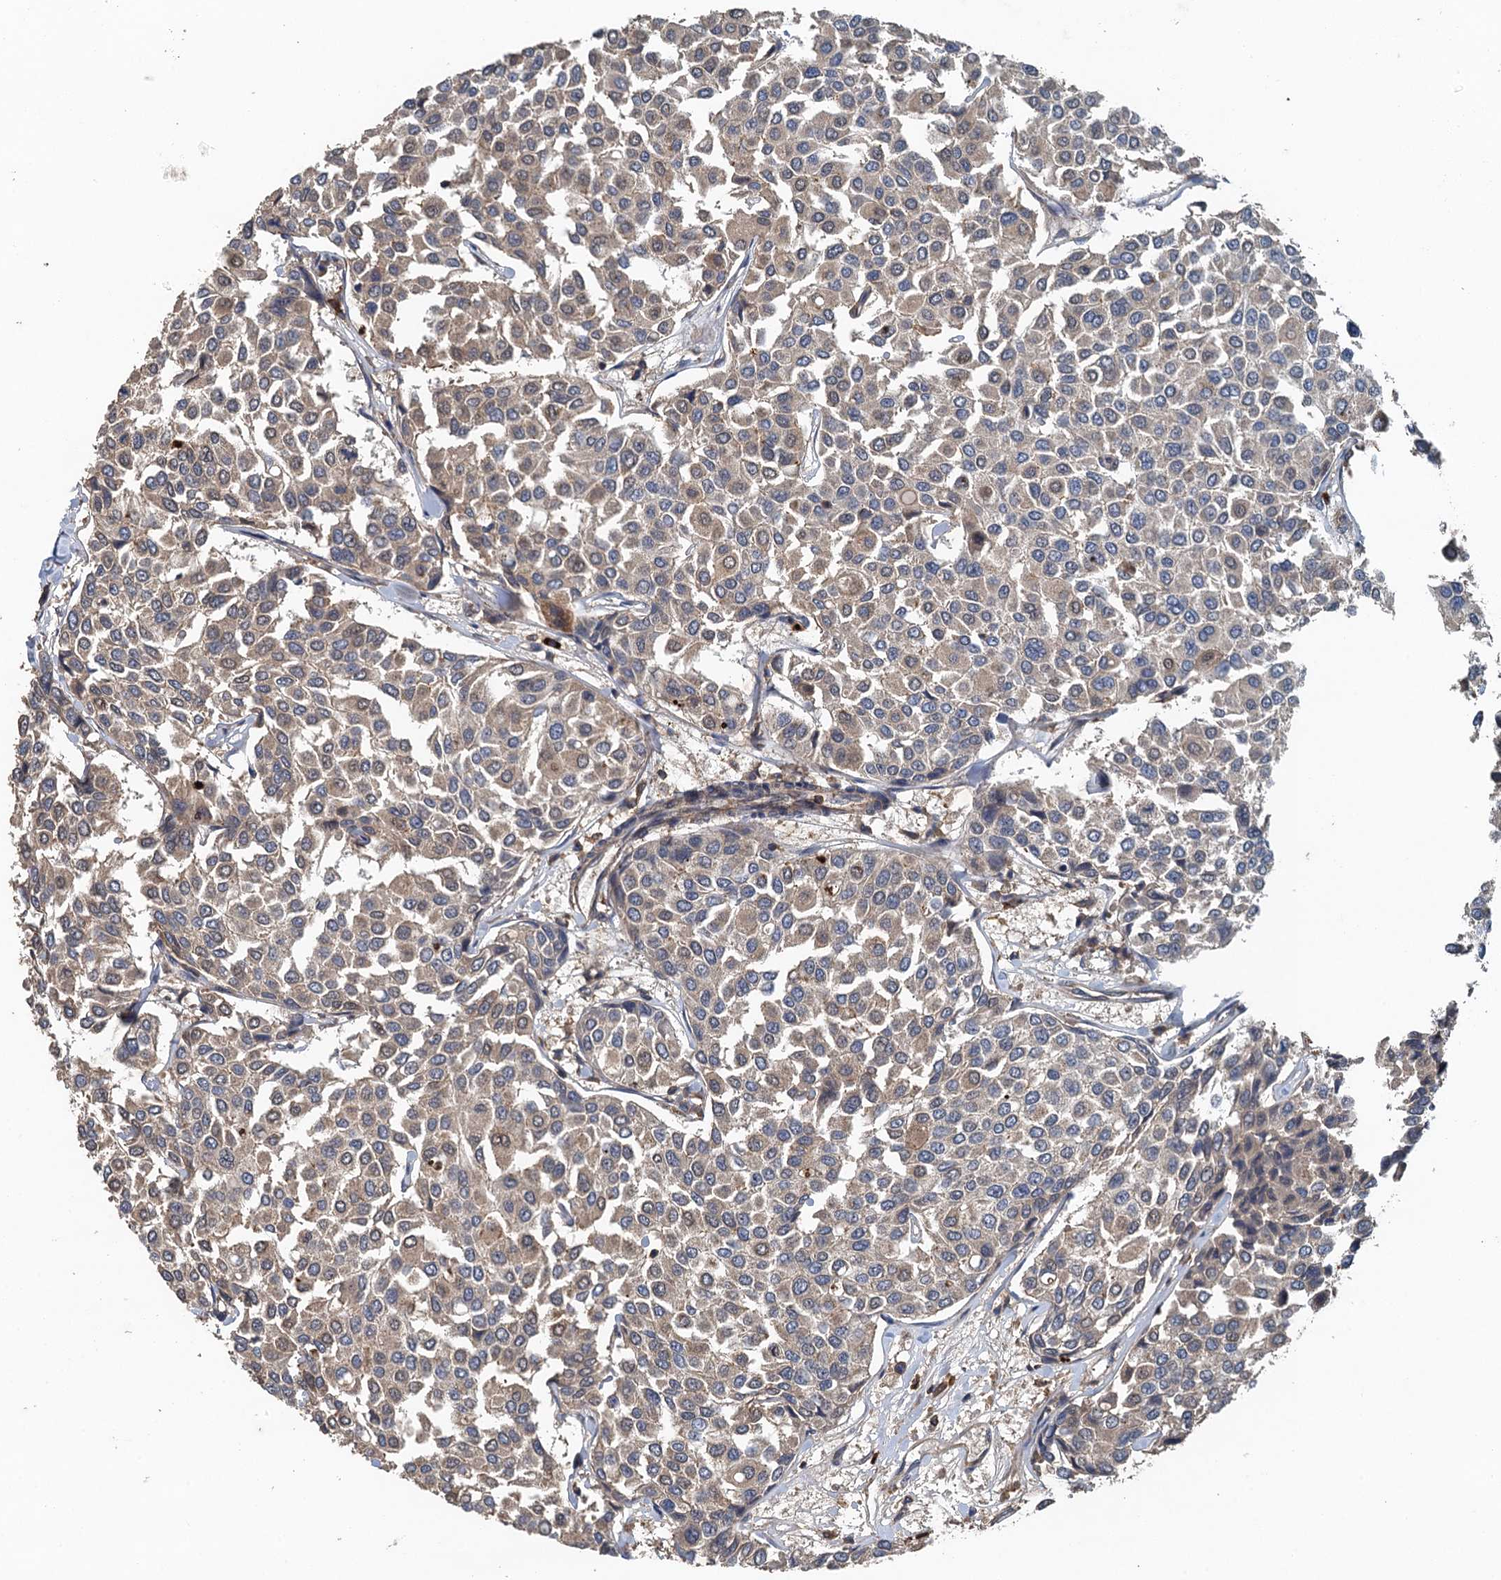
{"staining": {"intensity": "weak", "quantity": "25%-75%", "location": "cytoplasmic/membranous"}, "tissue": "breast cancer", "cell_type": "Tumor cells", "image_type": "cancer", "snomed": [{"axis": "morphology", "description": "Duct carcinoma"}, {"axis": "topography", "description": "Breast"}], "caption": "Human intraductal carcinoma (breast) stained with a brown dye demonstrates weak cytoplasmic/membranous positive staining in about 25%-75% of tumor cells.", "gene": "BORCS5", "patient": {"sex": "female", "age": 55}}